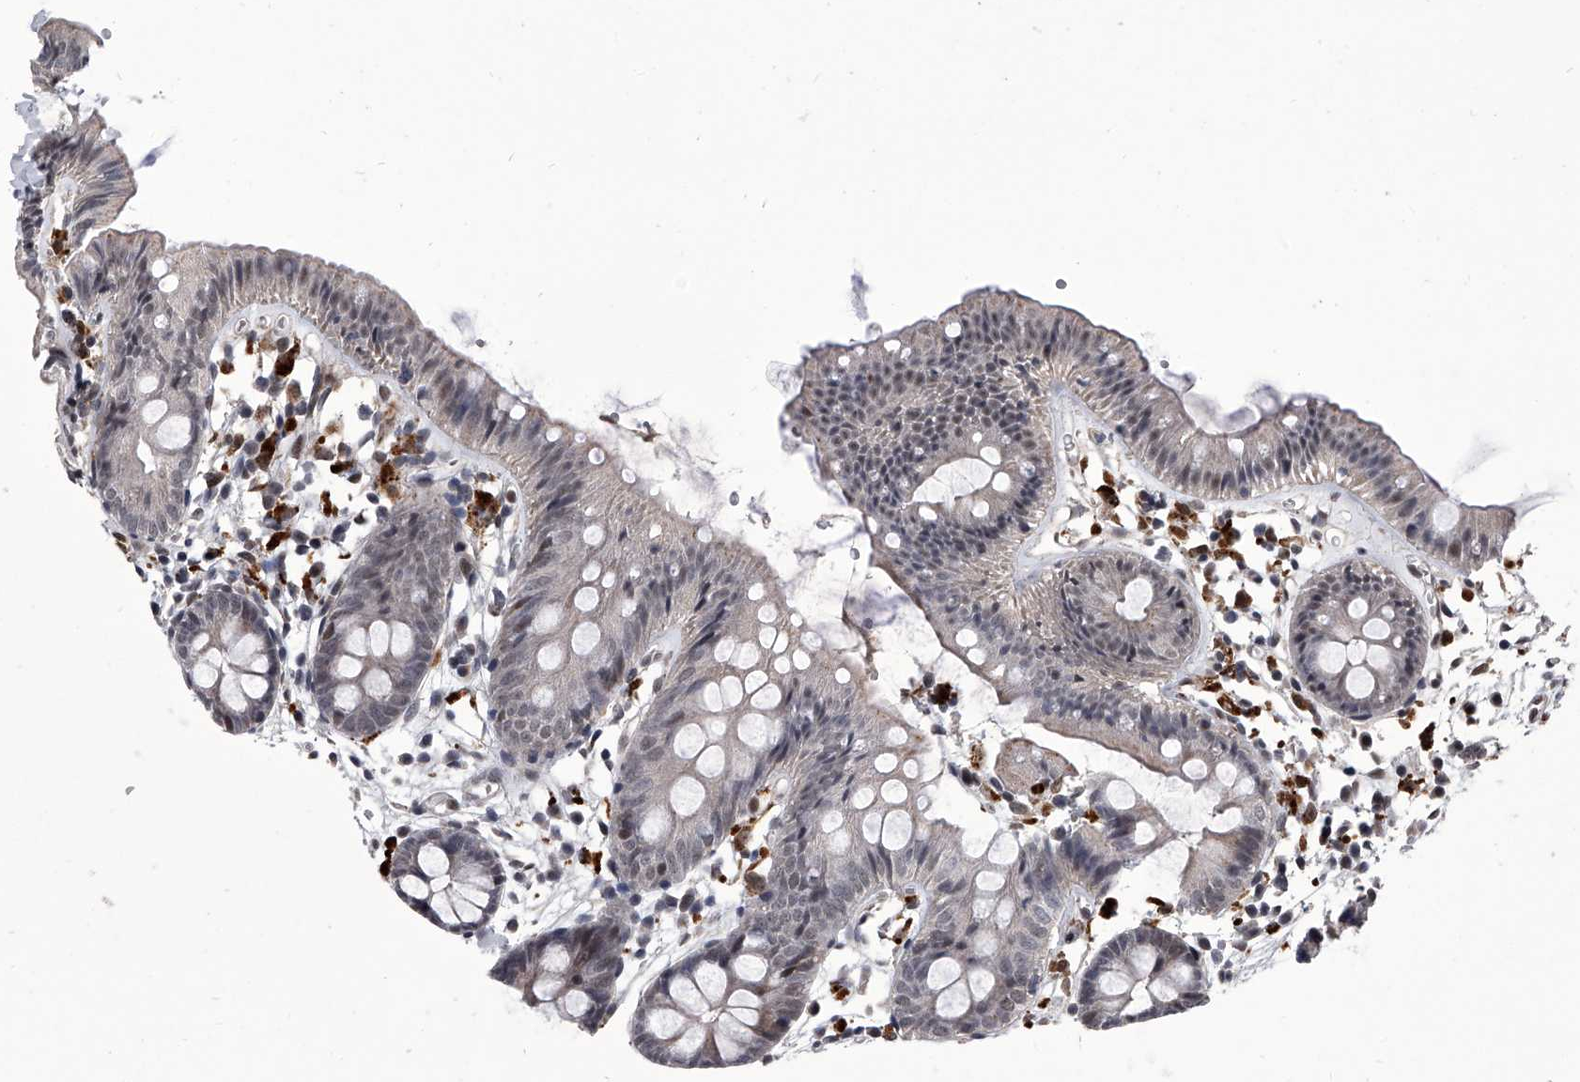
{"staining": {"intensity": "weak", "quantity": ">75%", "location": "cytoplasmic/membranous"}, "tissue": "colon", "cell_type": "Endothelial cells", "image_type": "normal", "snomed": [{"axis": "morphology", "description": "Normal tissue, NOS"}, {"axis": "topography", "description": "Colon"}], "caption": "Immunohistochemical staining of benign colon demonstrates >75% levels of weak cytoplasmic/membranous protein positivity in about >75% of endothelial cells.", "gene": "CMTR1", "patient": {"sex": "male", "age": 56}}